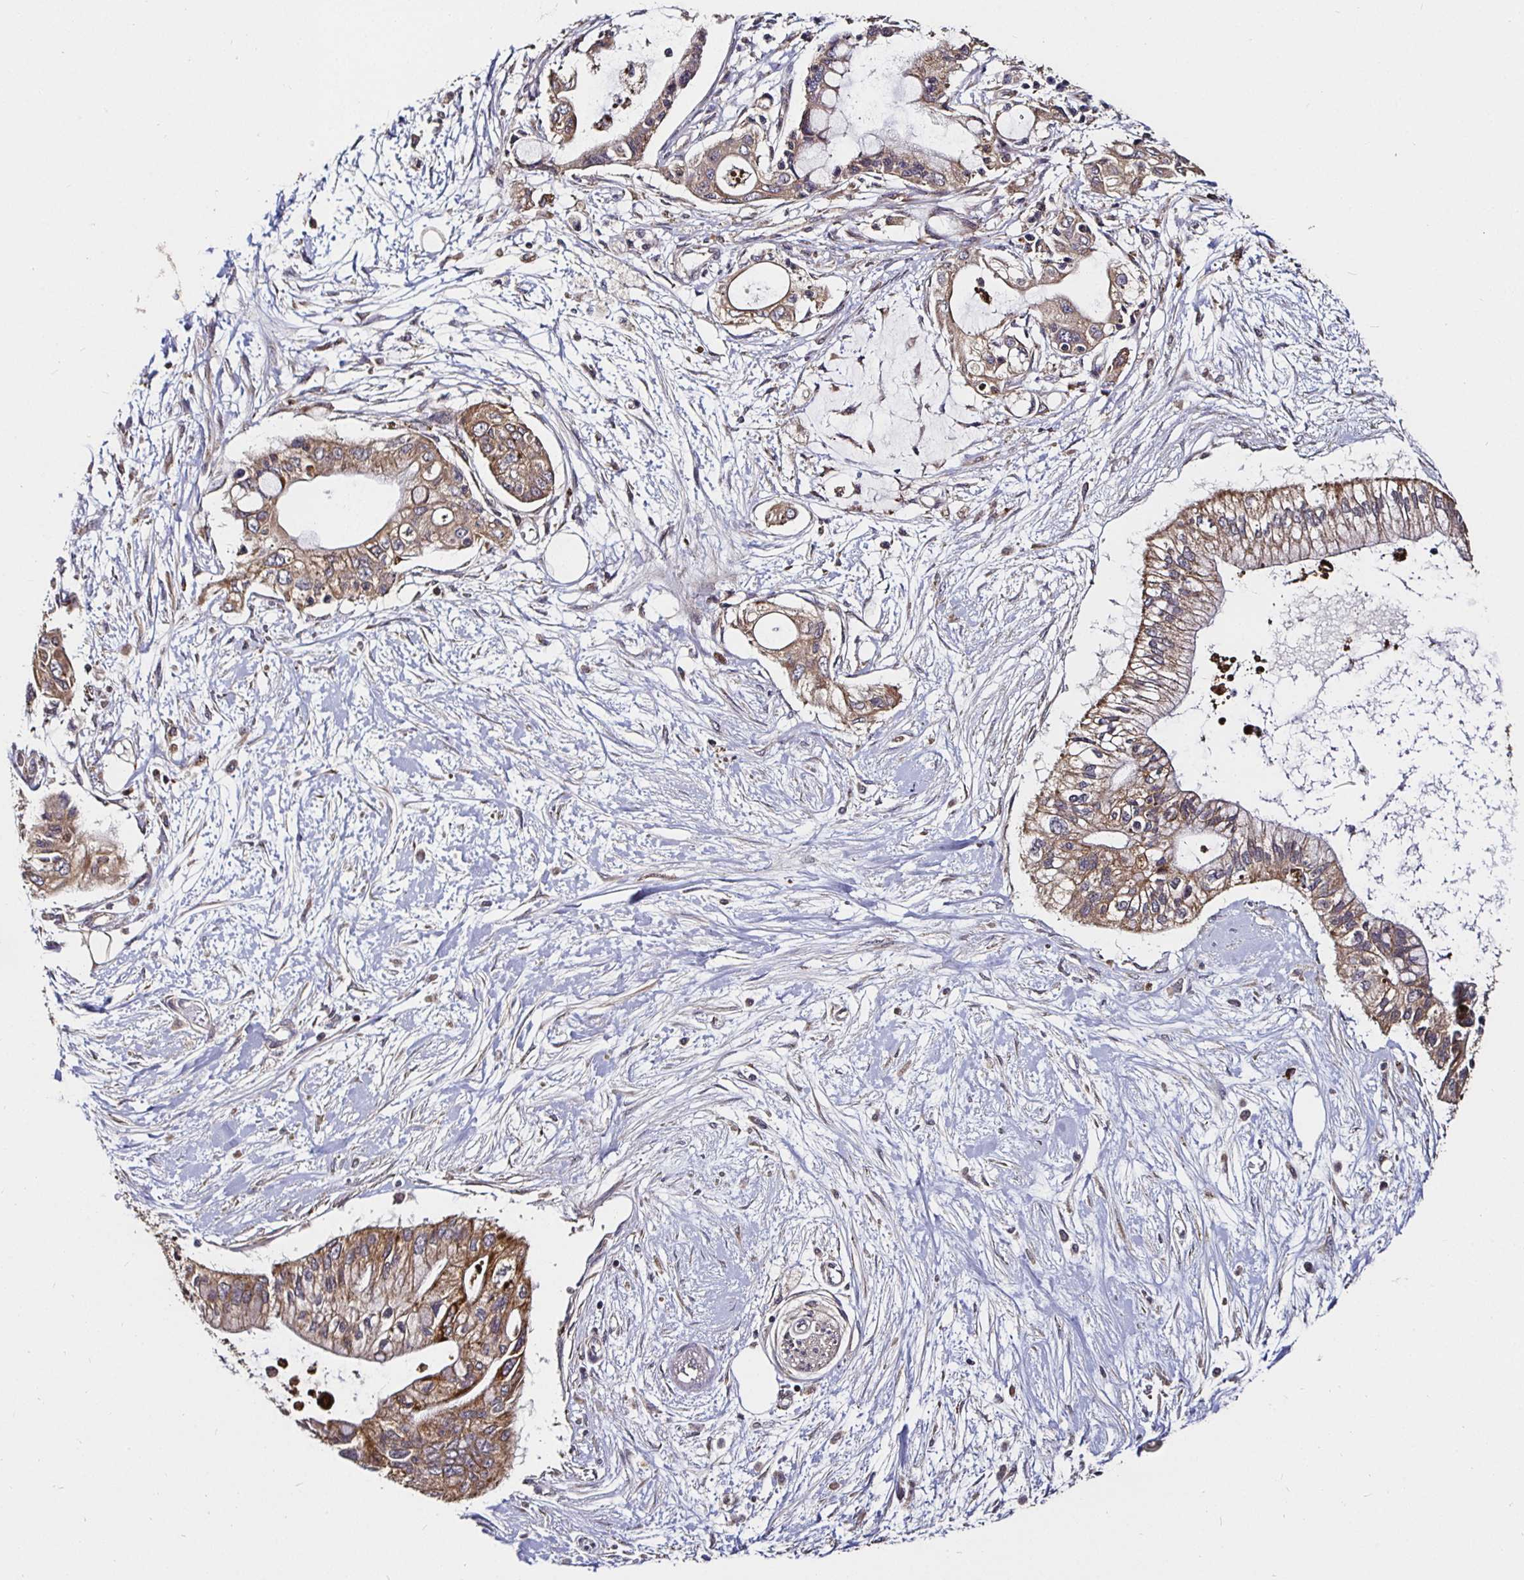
{"staining": {"intensity": "moderate", "quantity": ">75%", "location": "cytoplasmic/membranous"}, "tissue": "pancreatic cancer", "cell_type": "Tumor cells", "image_type": "cancer", "snomed": [{"axis": "morphology", "description": "Adenocarcinoma, NOS"}, {"axis": "topography", "description": "Pancreas"}], "caption": "Adenocarcinoma (pancreatic) stained with a brown dye exhibits moderate cytoplasmic/membranous positive expression in approximately >75% of tumor cells.", "gene": "MLST8", "patient": {"sex": "female", "age": 77}}